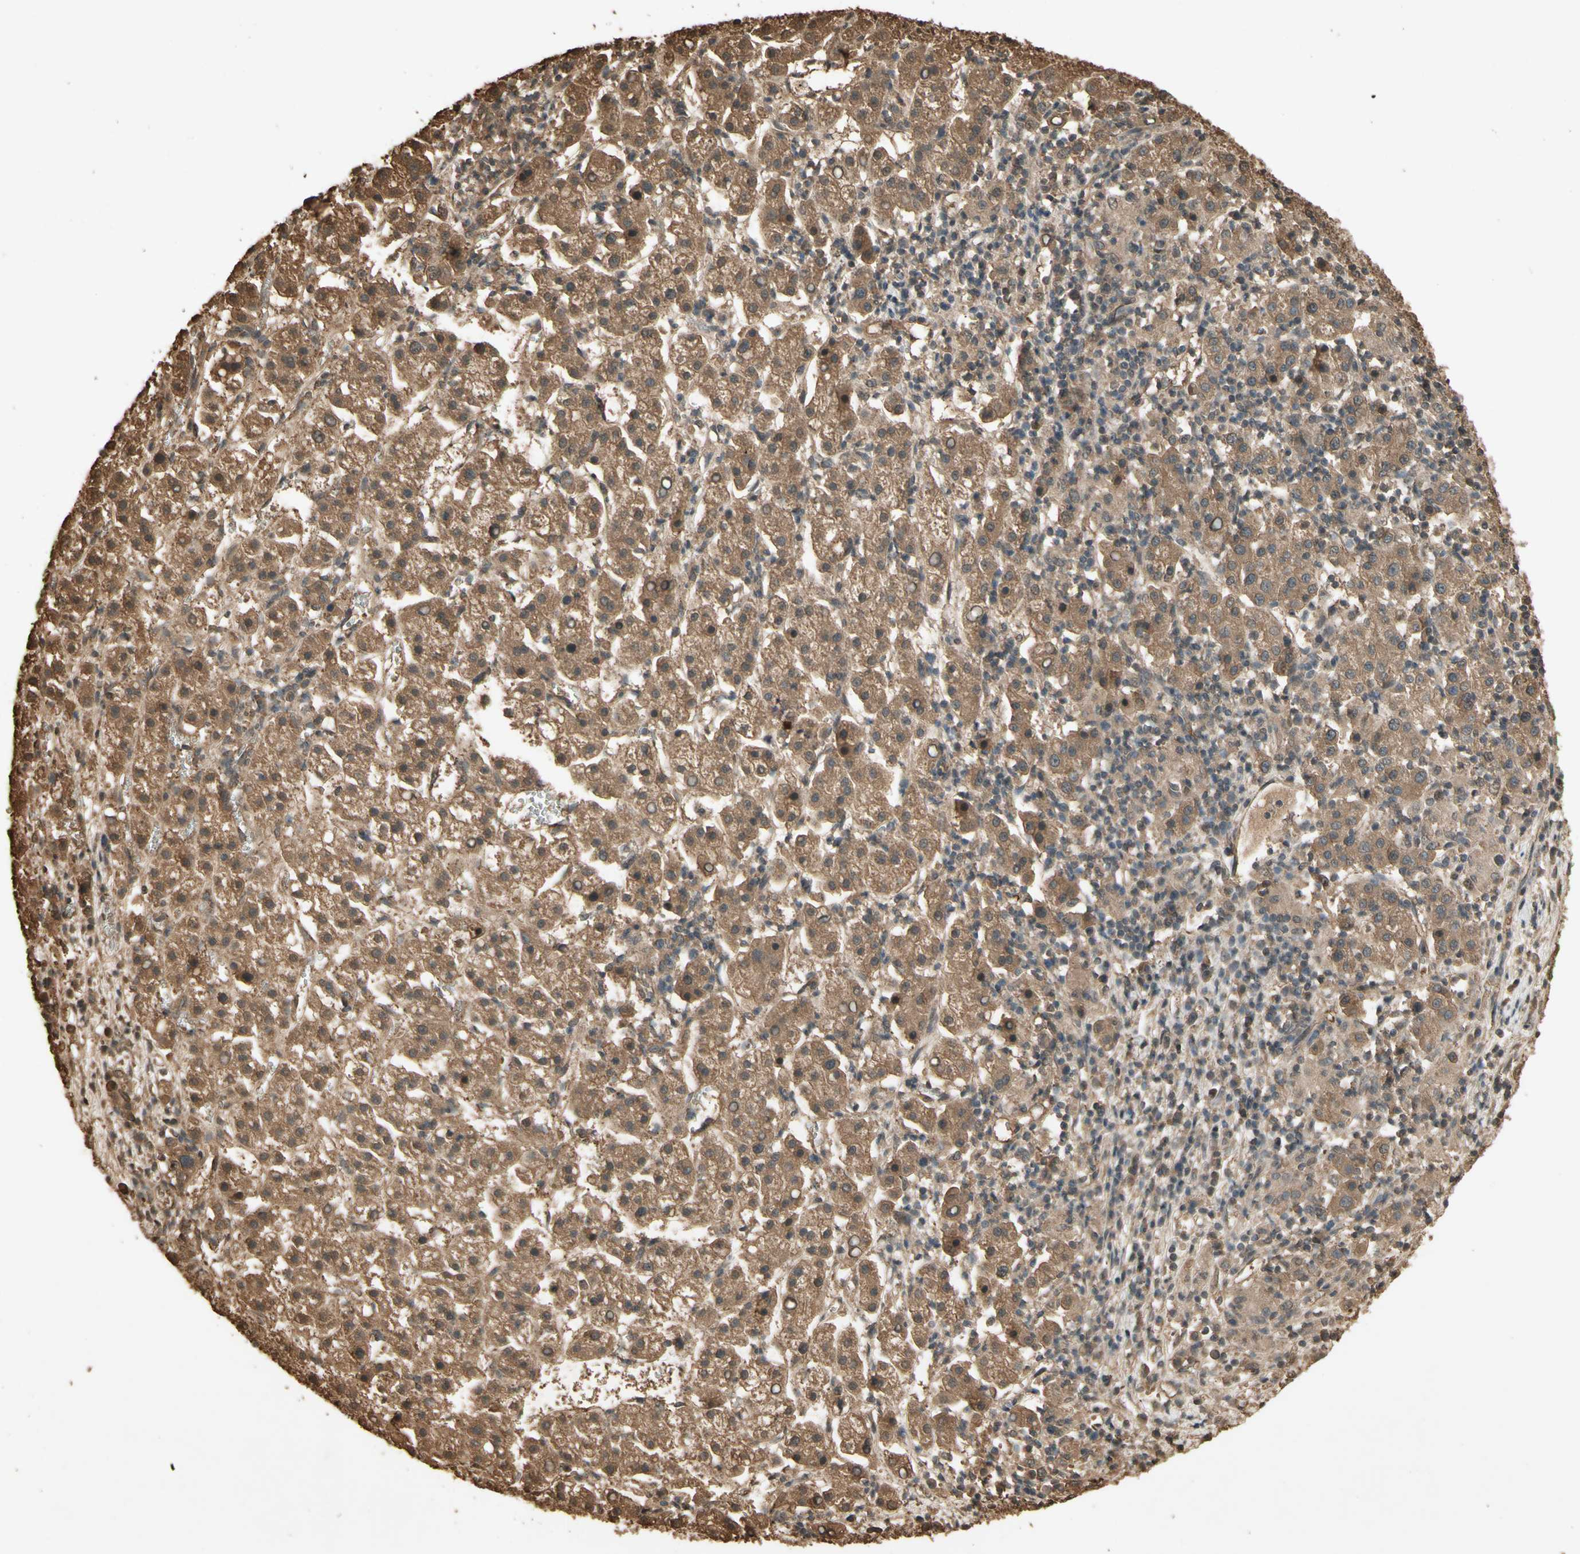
{"staining": {"intensity": "moderate", "quantity": ">75%", "location": "cytoplasmic/membranous"}, "tissue": "liver cancer", "cell_type": "Tumor cells", "image_type": "cancer", "snomed": [{"axis": "morphology", "description": "Carcinoma, Hepatocellular, NOS"}, {"axis": "topography", "description": "Liver"}], "caption": "An immunohistochemistry photomicrograph of tumor tissue is shown. Protein staining in brown highlights moderate cytoplasmic/membranous positivity in liver hepatocellular carcinoma within tumor cells. The protein is shown in brown color, while the nuclei are stained blue.", "gene": "SMAD9", "patient": {"sex": "female", "age": 58}}